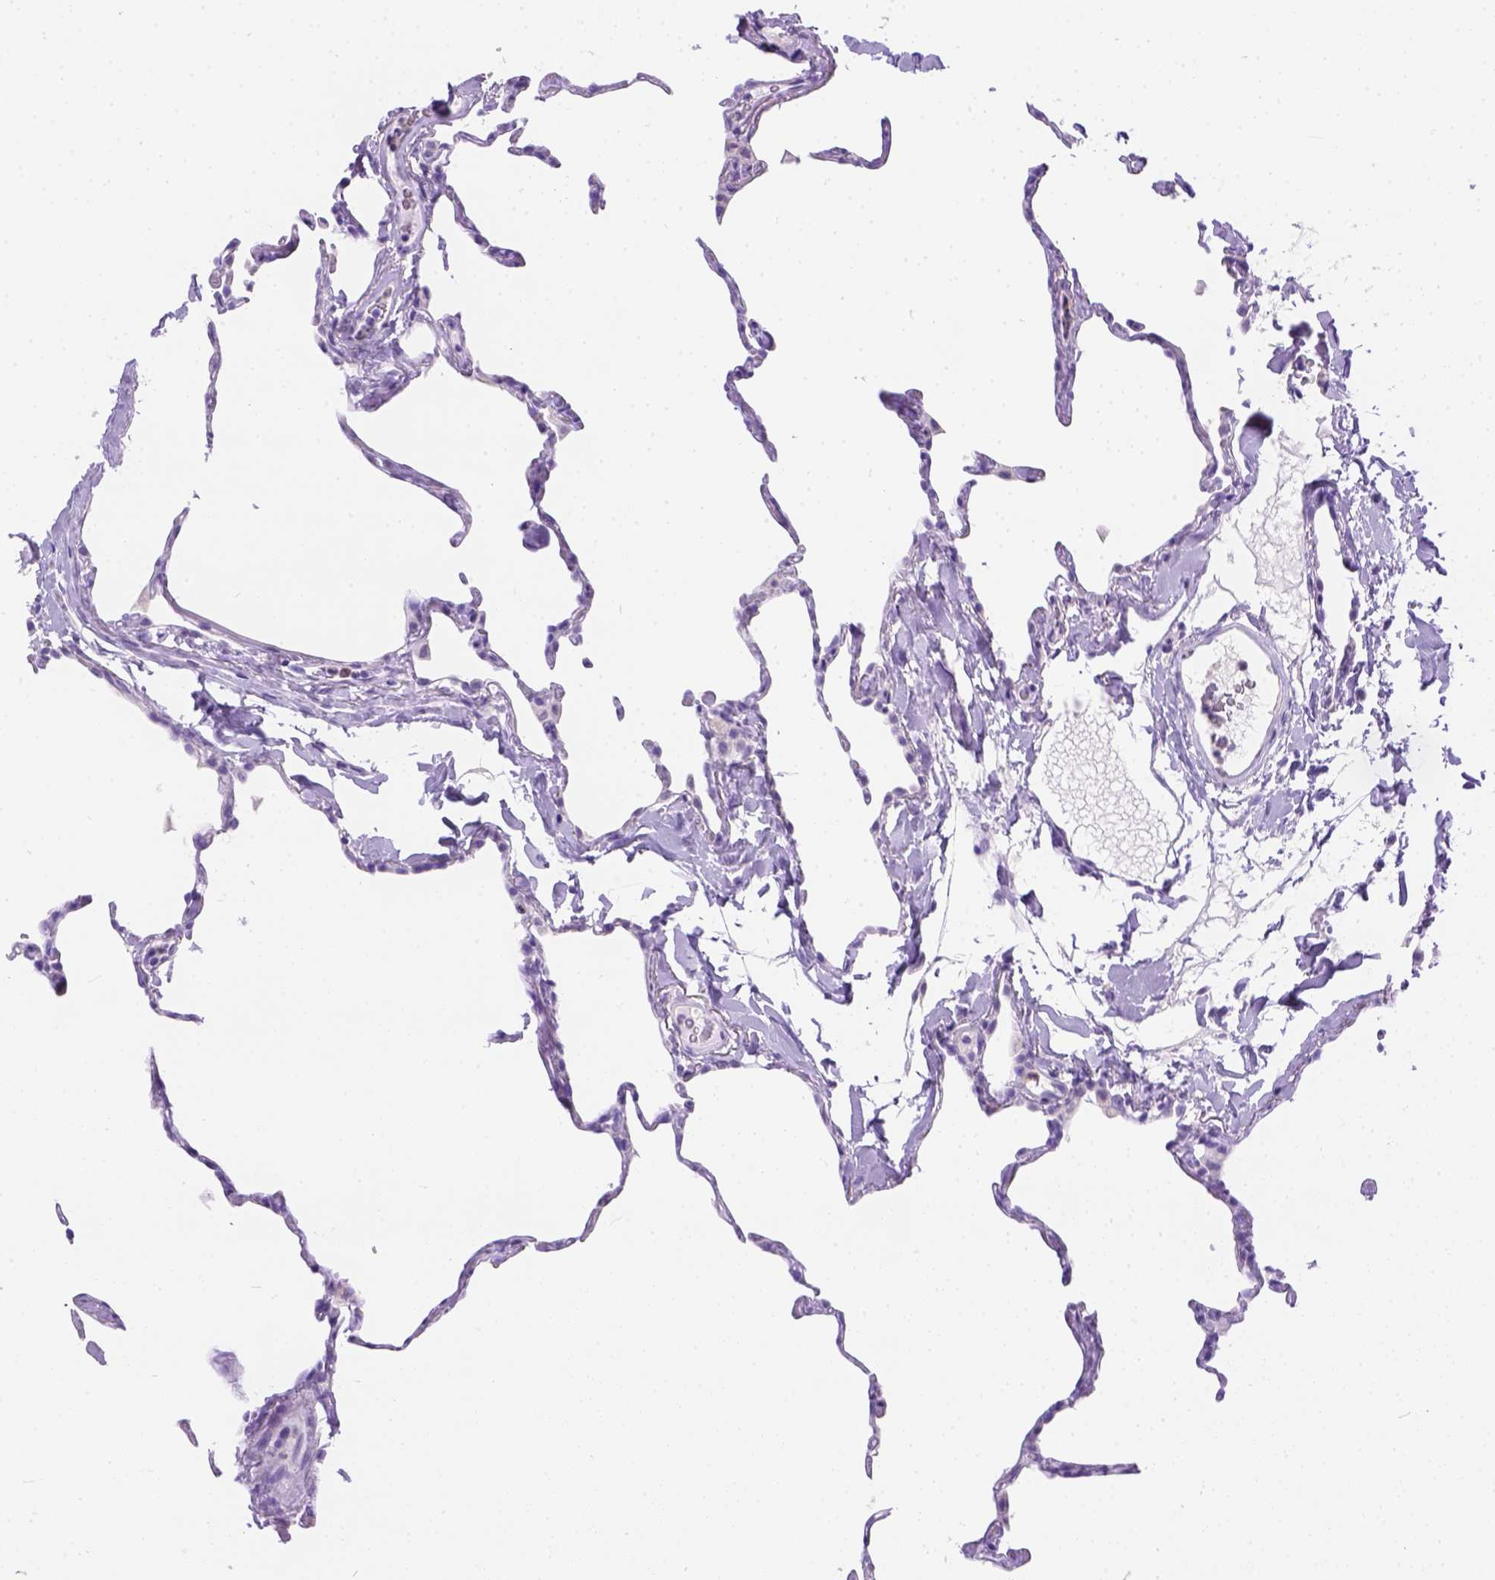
{"staining": {"intensity": "negative", "quantity": "none", "location": "none"}, "tissue": "lung", "cell_type": "Alveolar cells", "image_type": "normal", "snomed": [{"axis": "morphology", "description": "Normal tissue, NOS"}, {"axis": "topography", "description": "Lung"}], "caption": "IHC photomicrograph of normal lung stained for a protein (brown), which demonstrates no staining in alveolar cells.", "gene": "TMEM38A", "patient": {"sex": "male", "age": 65}}